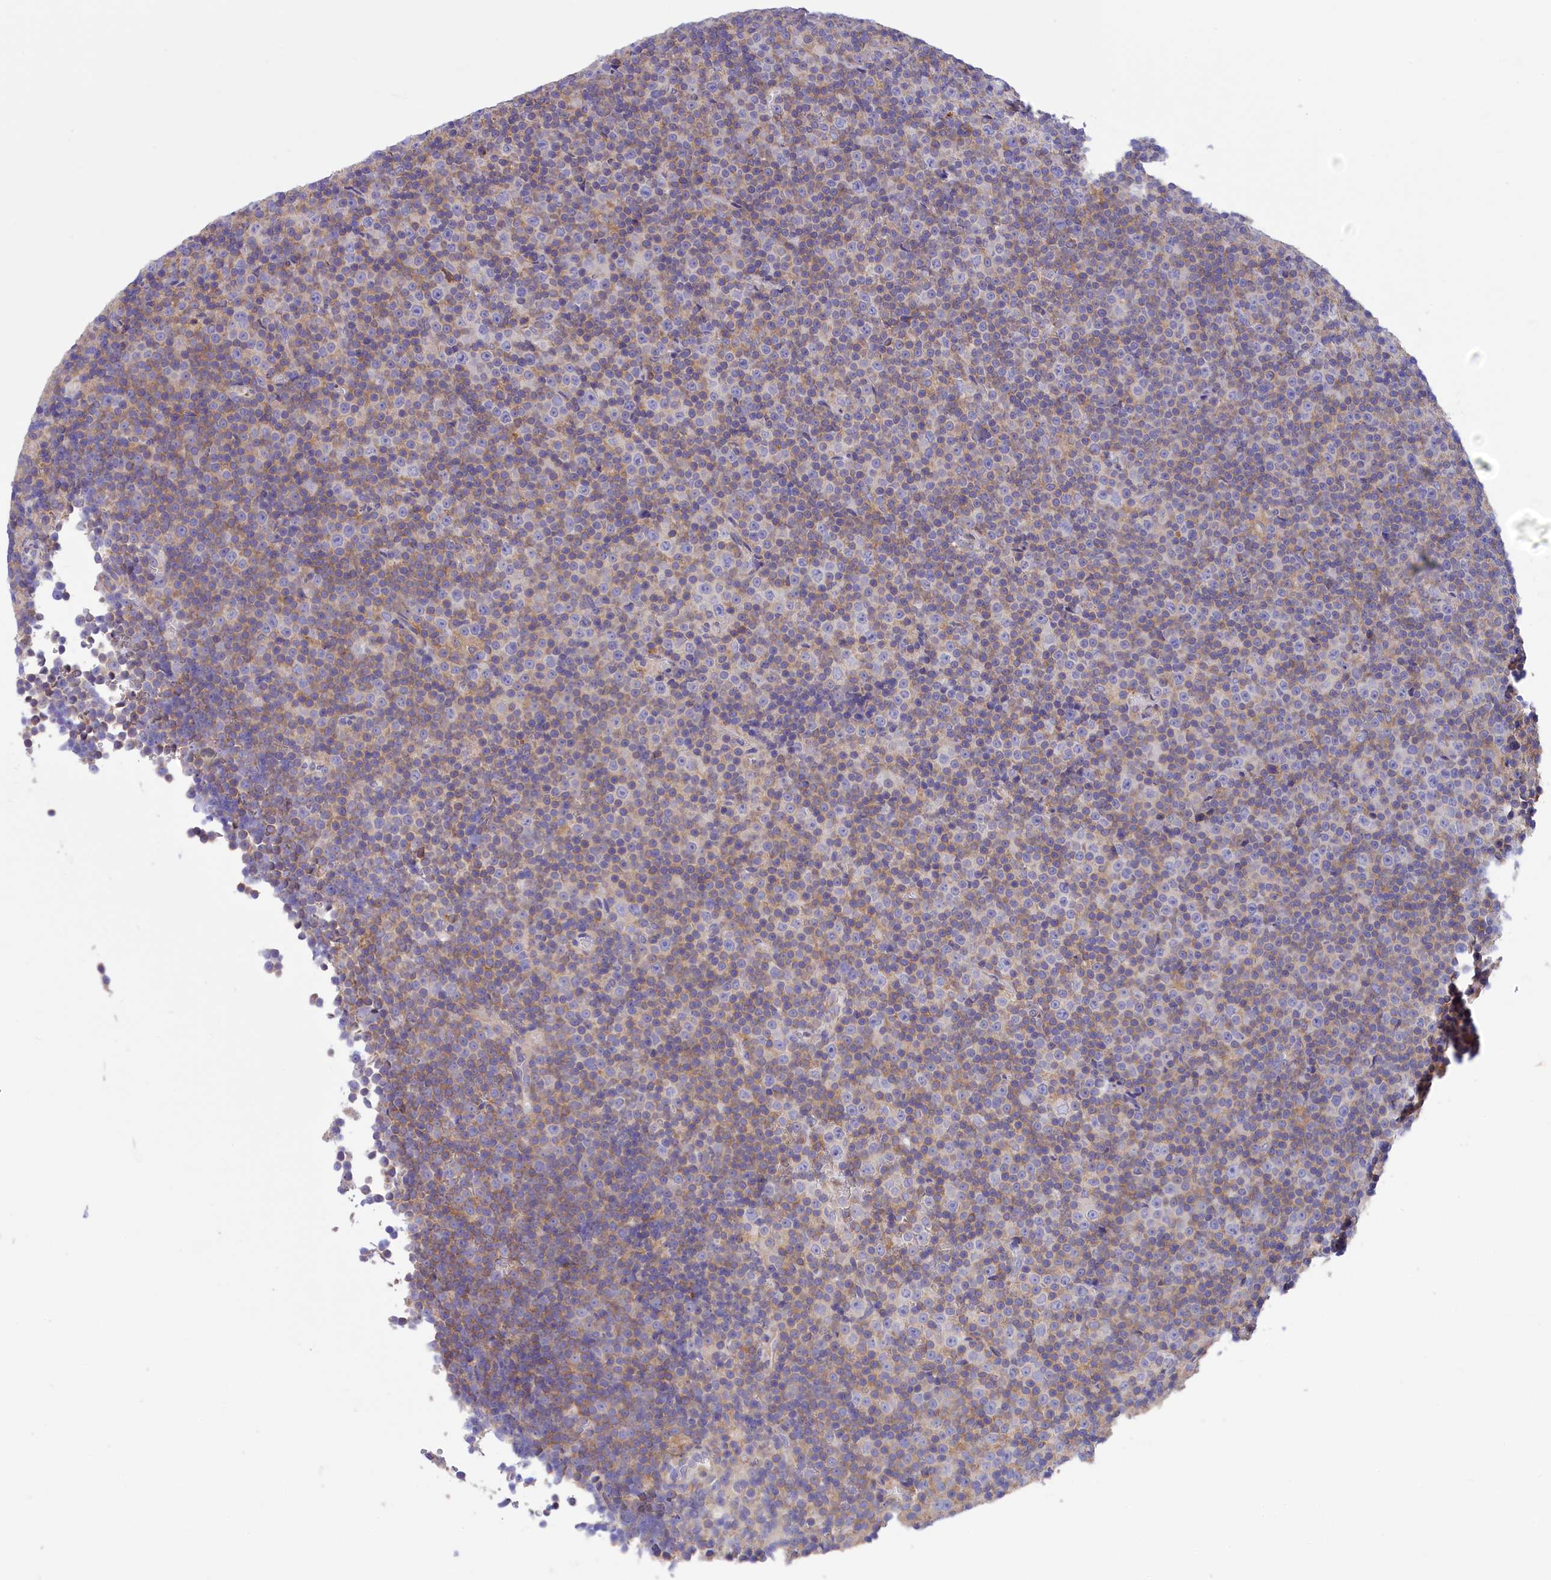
{"staining": {"intensity": "moderate", "quantity": "<25%", "location": "cytoplasmic/membranous"}, "tissue": "lymphoma", "cell_type": "Tumor cells", "image_type": "cancer", "snomed": [{"axis": "morphology", "description": "Malignant lymphoma, non-Hodgkin's type, Low grade"}, {"axis": "topography", "description": "Lymph node"}], "caption": "Moderate cytoplasmic/membranous expression for a protein is present in approximately <25% of tumor cells of lymphoma using IHC.", "gene": "CORO7-PAM16", "patient": {"sex": "female", "age": 67}}